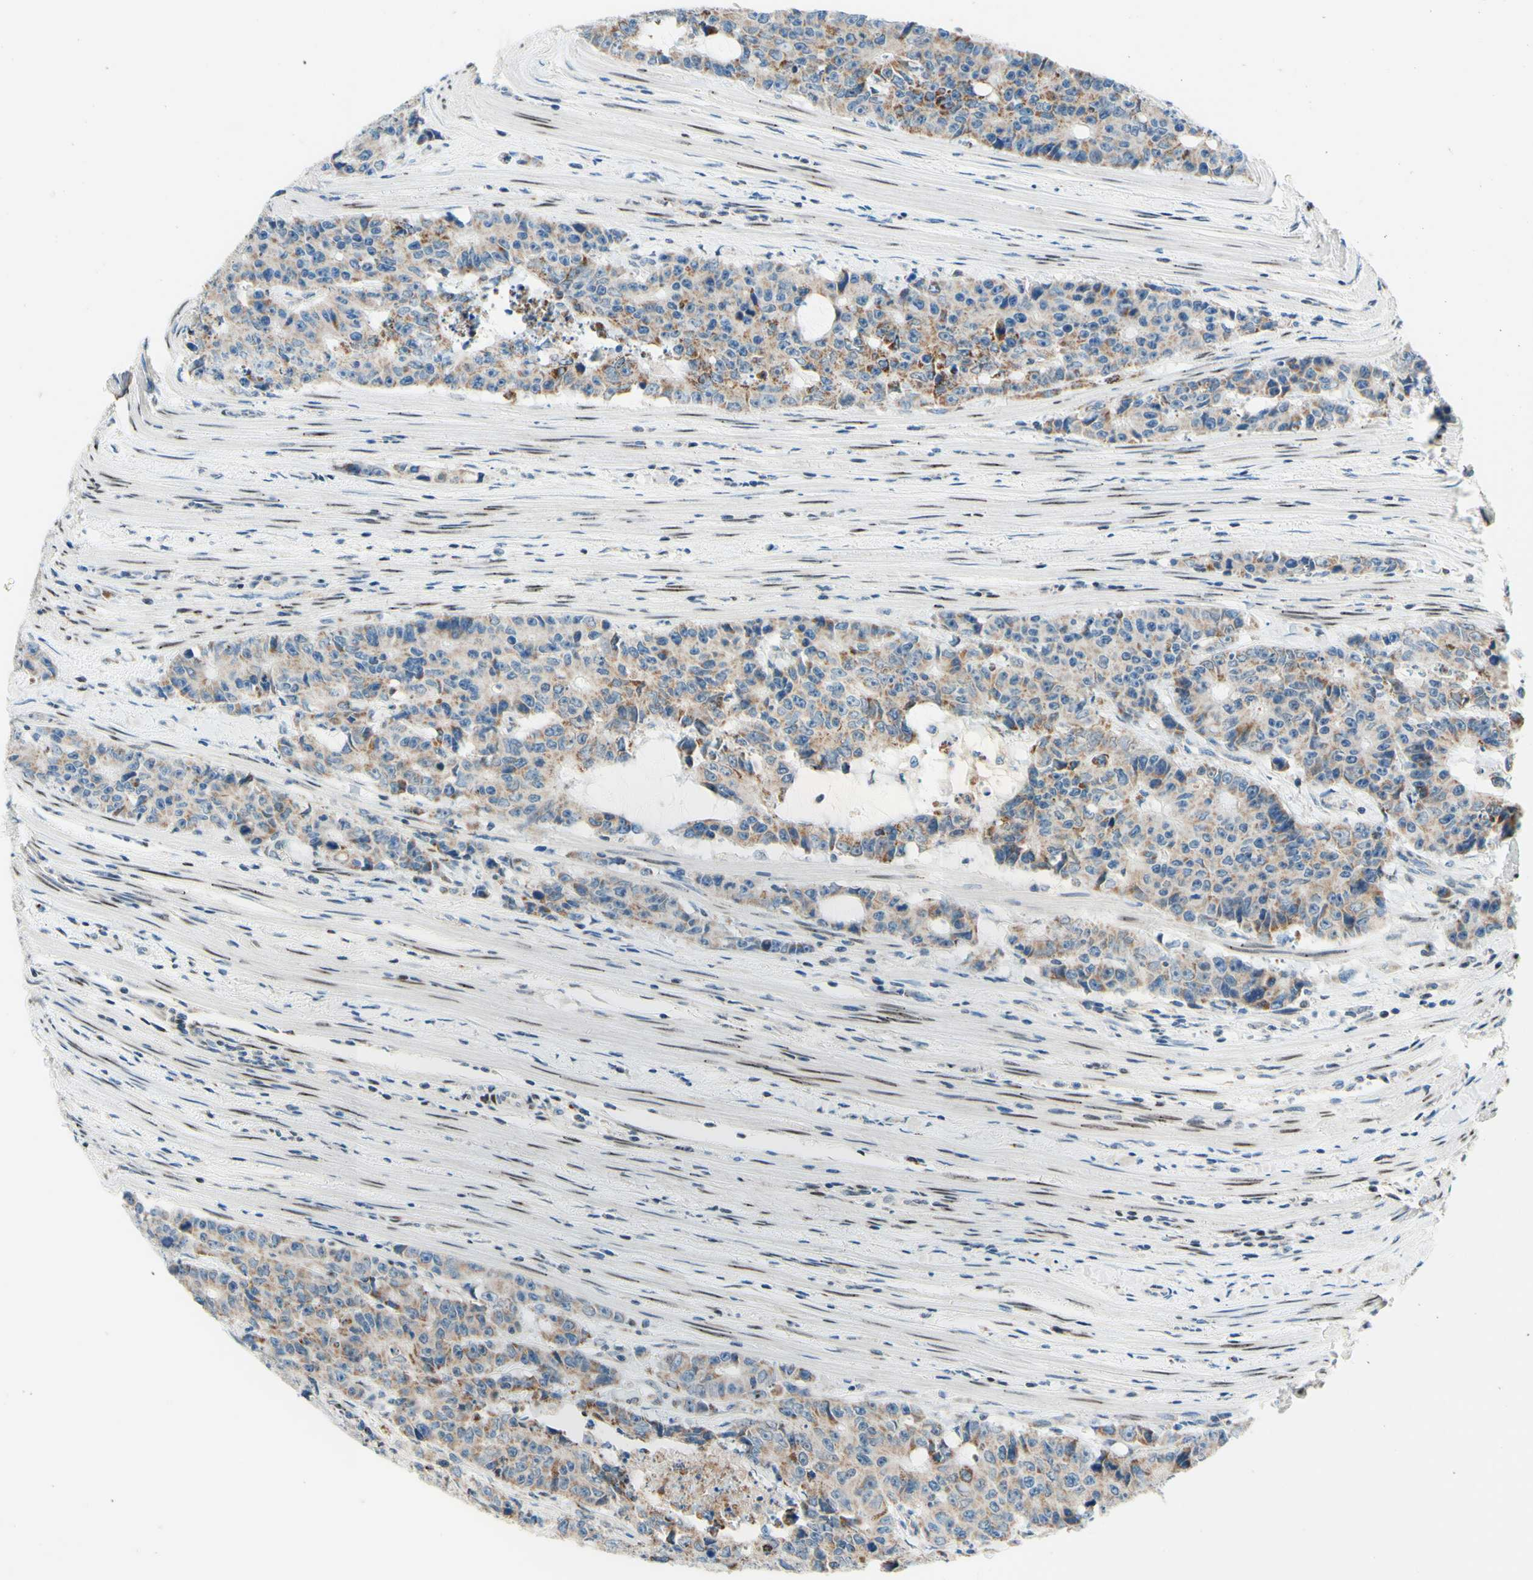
{"staining": {"intensity": "weak", "quantity": ">75%", "location": "cytoplasmic/membranous"}, "tissue": "colorectal cancer", "cell_type": "Tumor cells", "image_type": "cancer", "snomed": [{"axis": "morphology", "description": "Adenocarcinoma, NOS"}, {"axis": "topography", "description": "Colon"}], "caption": "DAB (3,3'-diaminobenzidine) immunohistochemical staining of human colorectal cancer exhibits weak cytoplasmic/membranous protein positivity in approximately >75% of tumor cells.", "gene": "CBX7", "patient": {"sex": "female", "age": 86}}